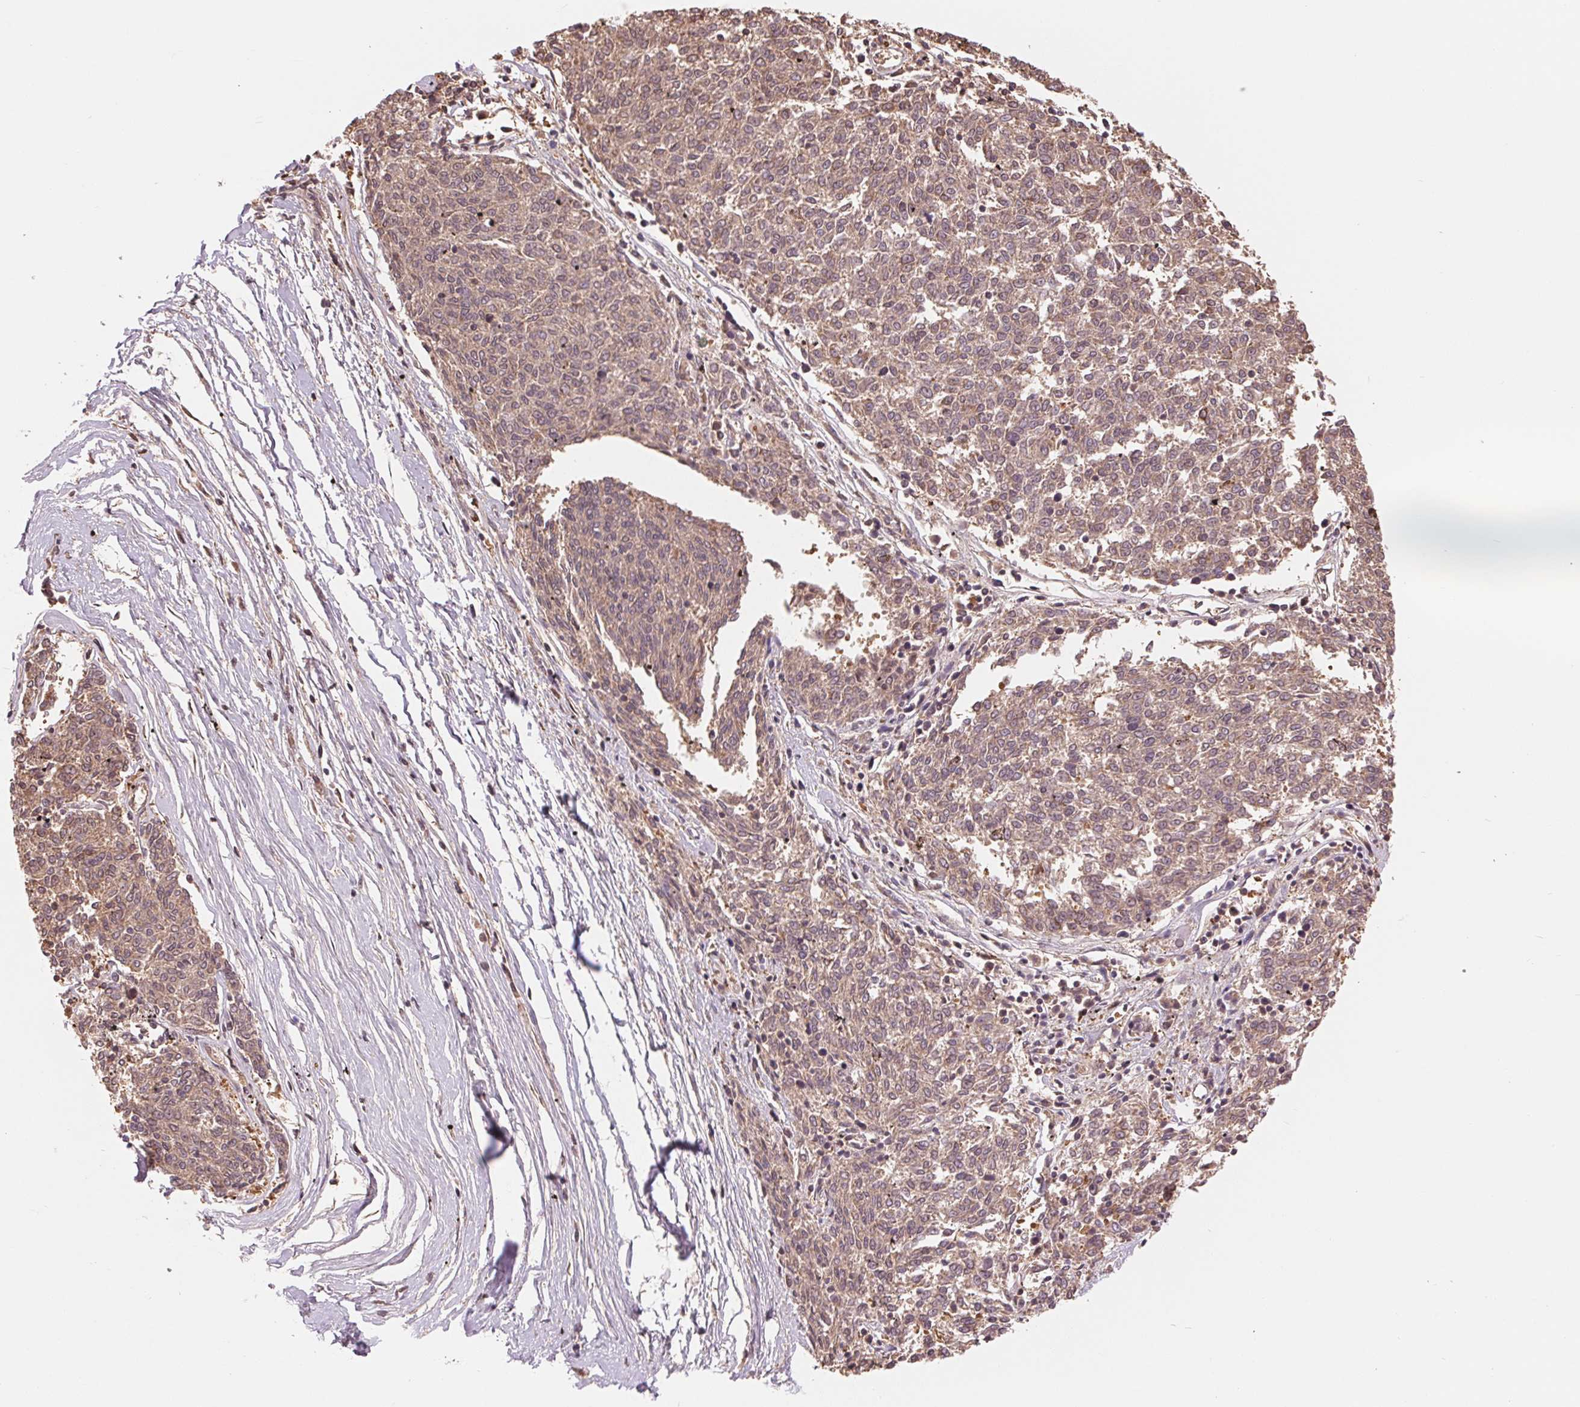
{"staining": {"intensity": "moderate", "quantity": ">75%", "location": "cytoplasmic/membranous,nuclear"}, "tissue": "melanoma", "cell_type": "Tumor cells", "image_type": "cancer", "snomed": [{"axis": "morphology", "description": "Malignant melanoma, NOS"}, {"axis": "topography", "description": "Skin"}], "caption": "DAB immunohistochemical staining of melanoma reveals moderate cytoplasmic/membranous and nuclear protein expression in approximately >75% of tumor cells.", "gene": "TMEM273", "patient": {"sex": "female", "age": 72}}